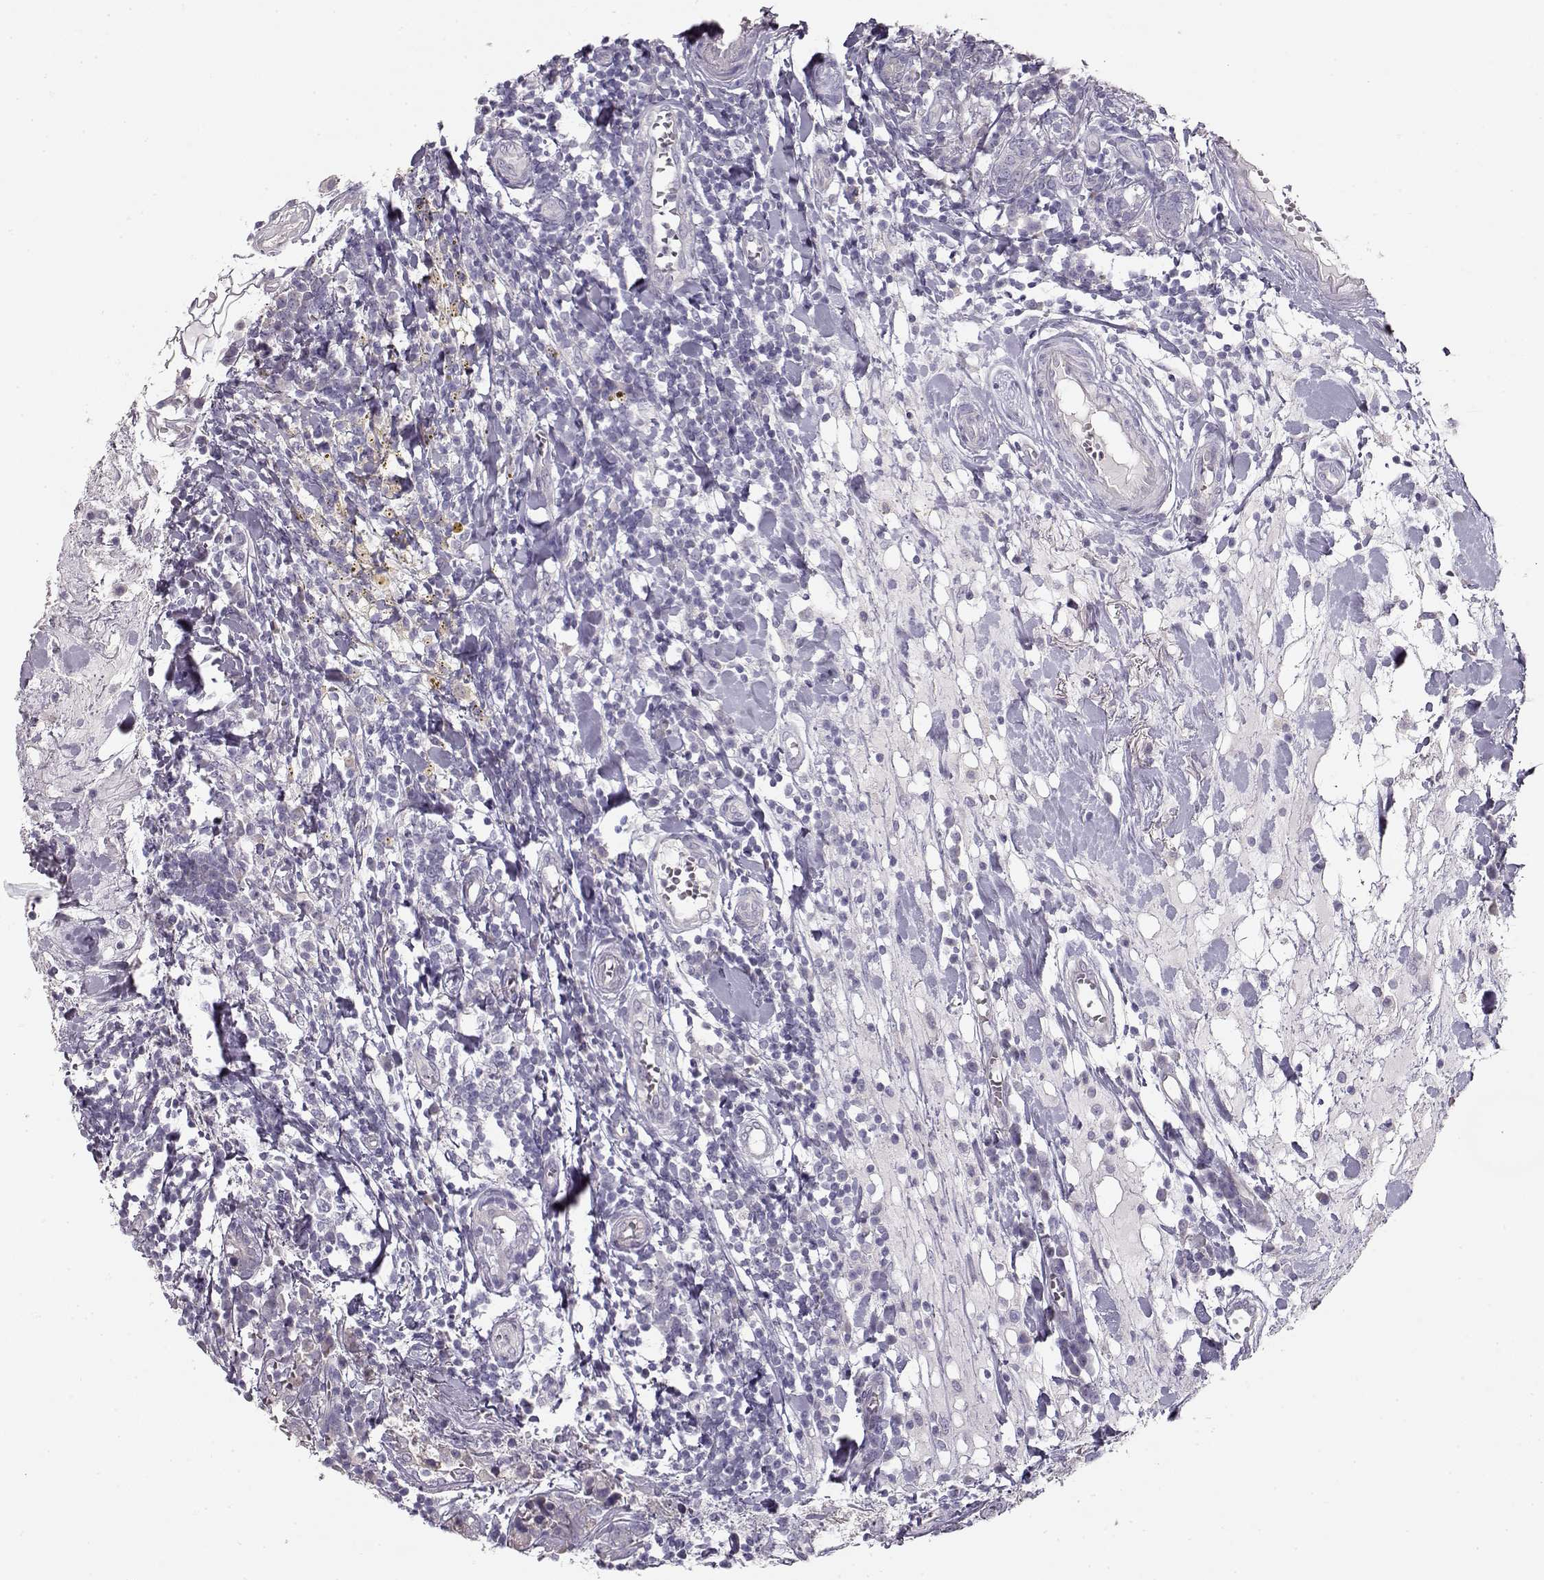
{"staining": {"intensity": "negative", "quantity": "none", "location": "none"}, "tissue": "breast cancer", "cell_type": "Tumor cells", "image_type": "cancer", "snomed": [{"axis": "morphology", "description": "Duct carcinoma"}, {"axis": "topography", "description": "Breast"}], "caption": "Immunohistochemistry (IHC) photomicrograph of human breast cancer (invasive ductal carcinoma) stained for a protein (brown), which demonstrates no expression in tumor cells. Nuclei are stained in blue.", "gene": "GLIPR1L2", "patient": {"sex": "female", "age": 30}}